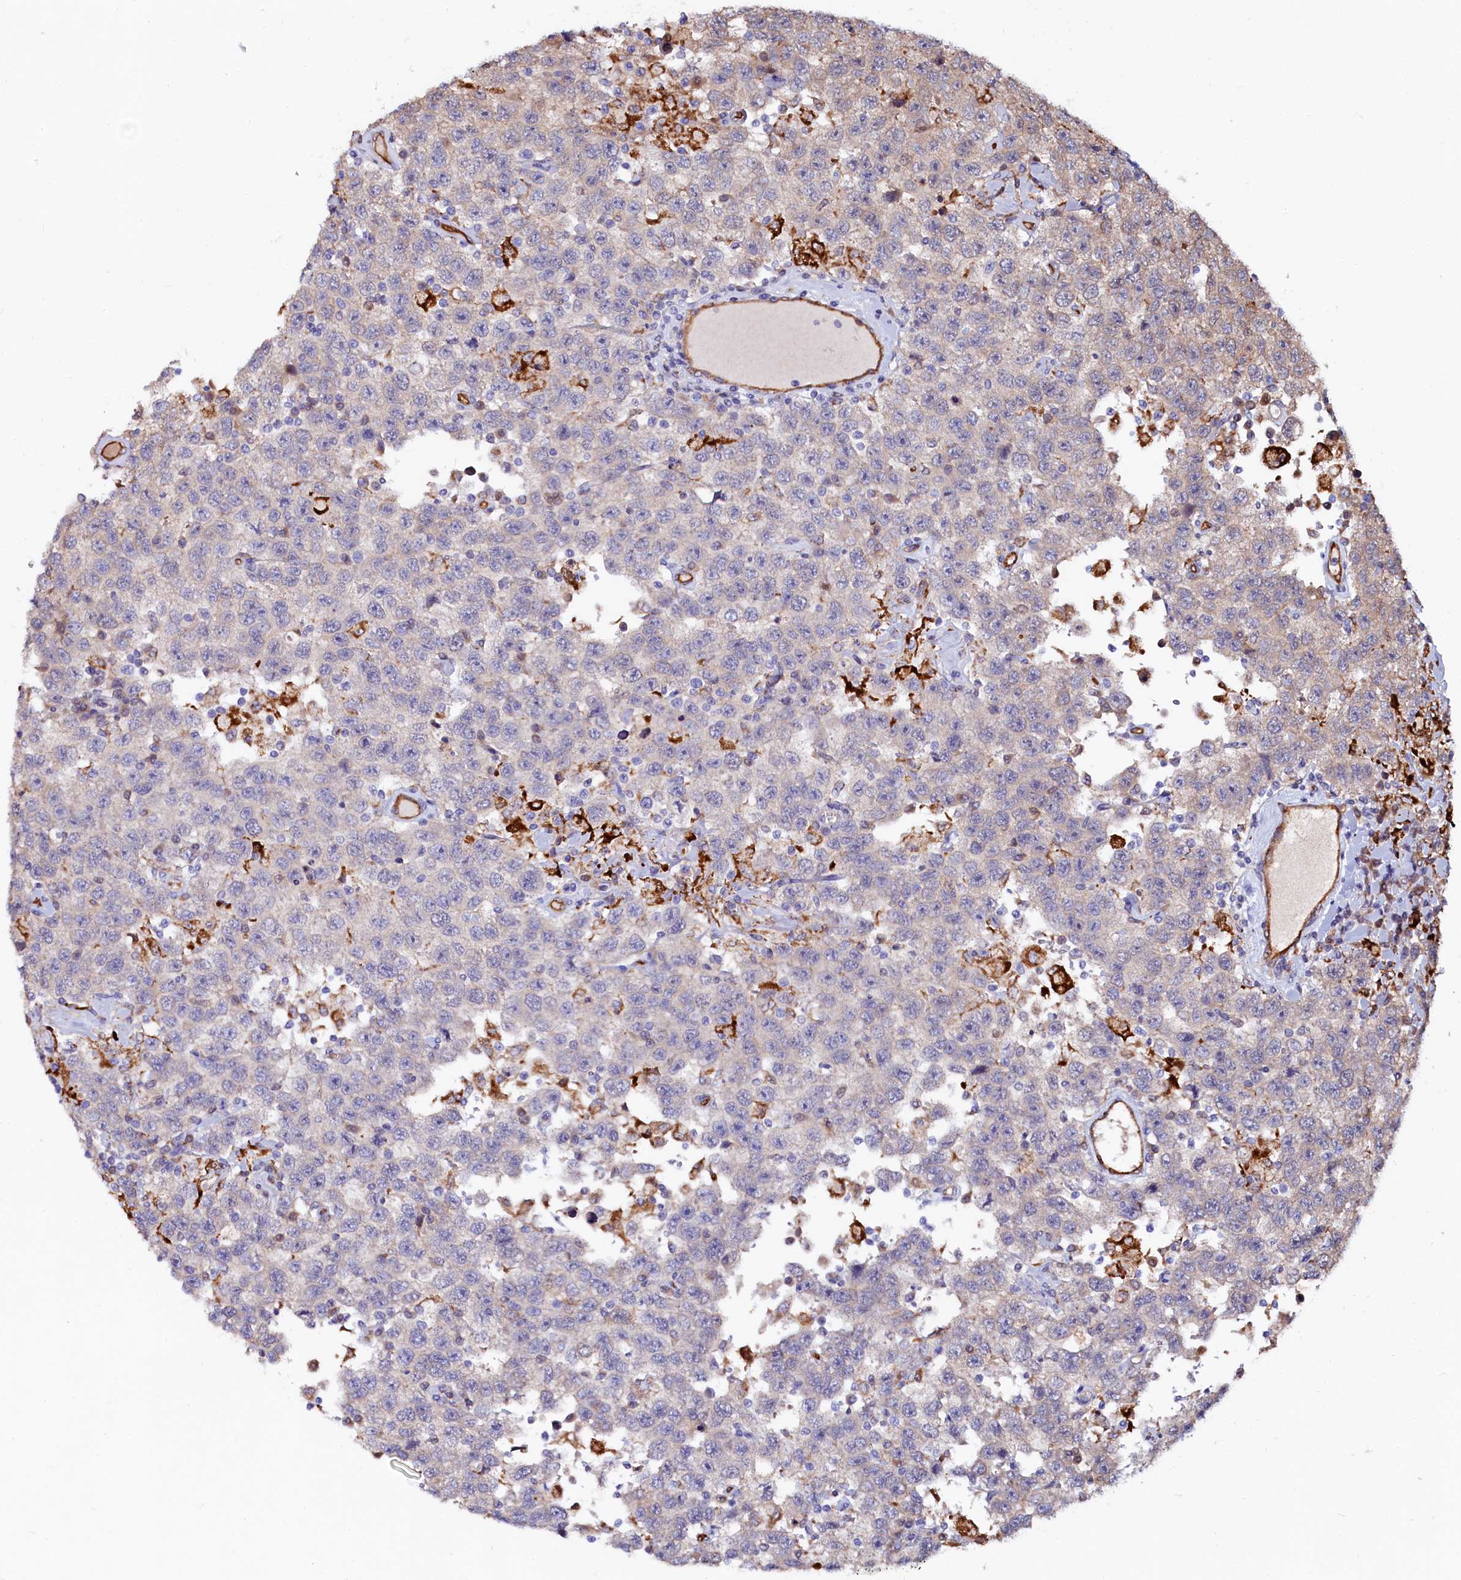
{"staining": {"intensity": "weak", "quantity": "<25%", "location": "cytoplasmic/membranous"}, "tissue": "testis cancer", "cell_type": "Tumor cells", "image_type": "cancer", "snomed": [{"axis": "morphology", "description": "Seminoma, NOS"}, {"axis": "topography", "description": "Testis"}], "caption": "Protein analysis of testis cancer displays no significant positivity in tumor cells.", "gene": "ASTE1", "patient": {"sex": "male", "age": 41}}